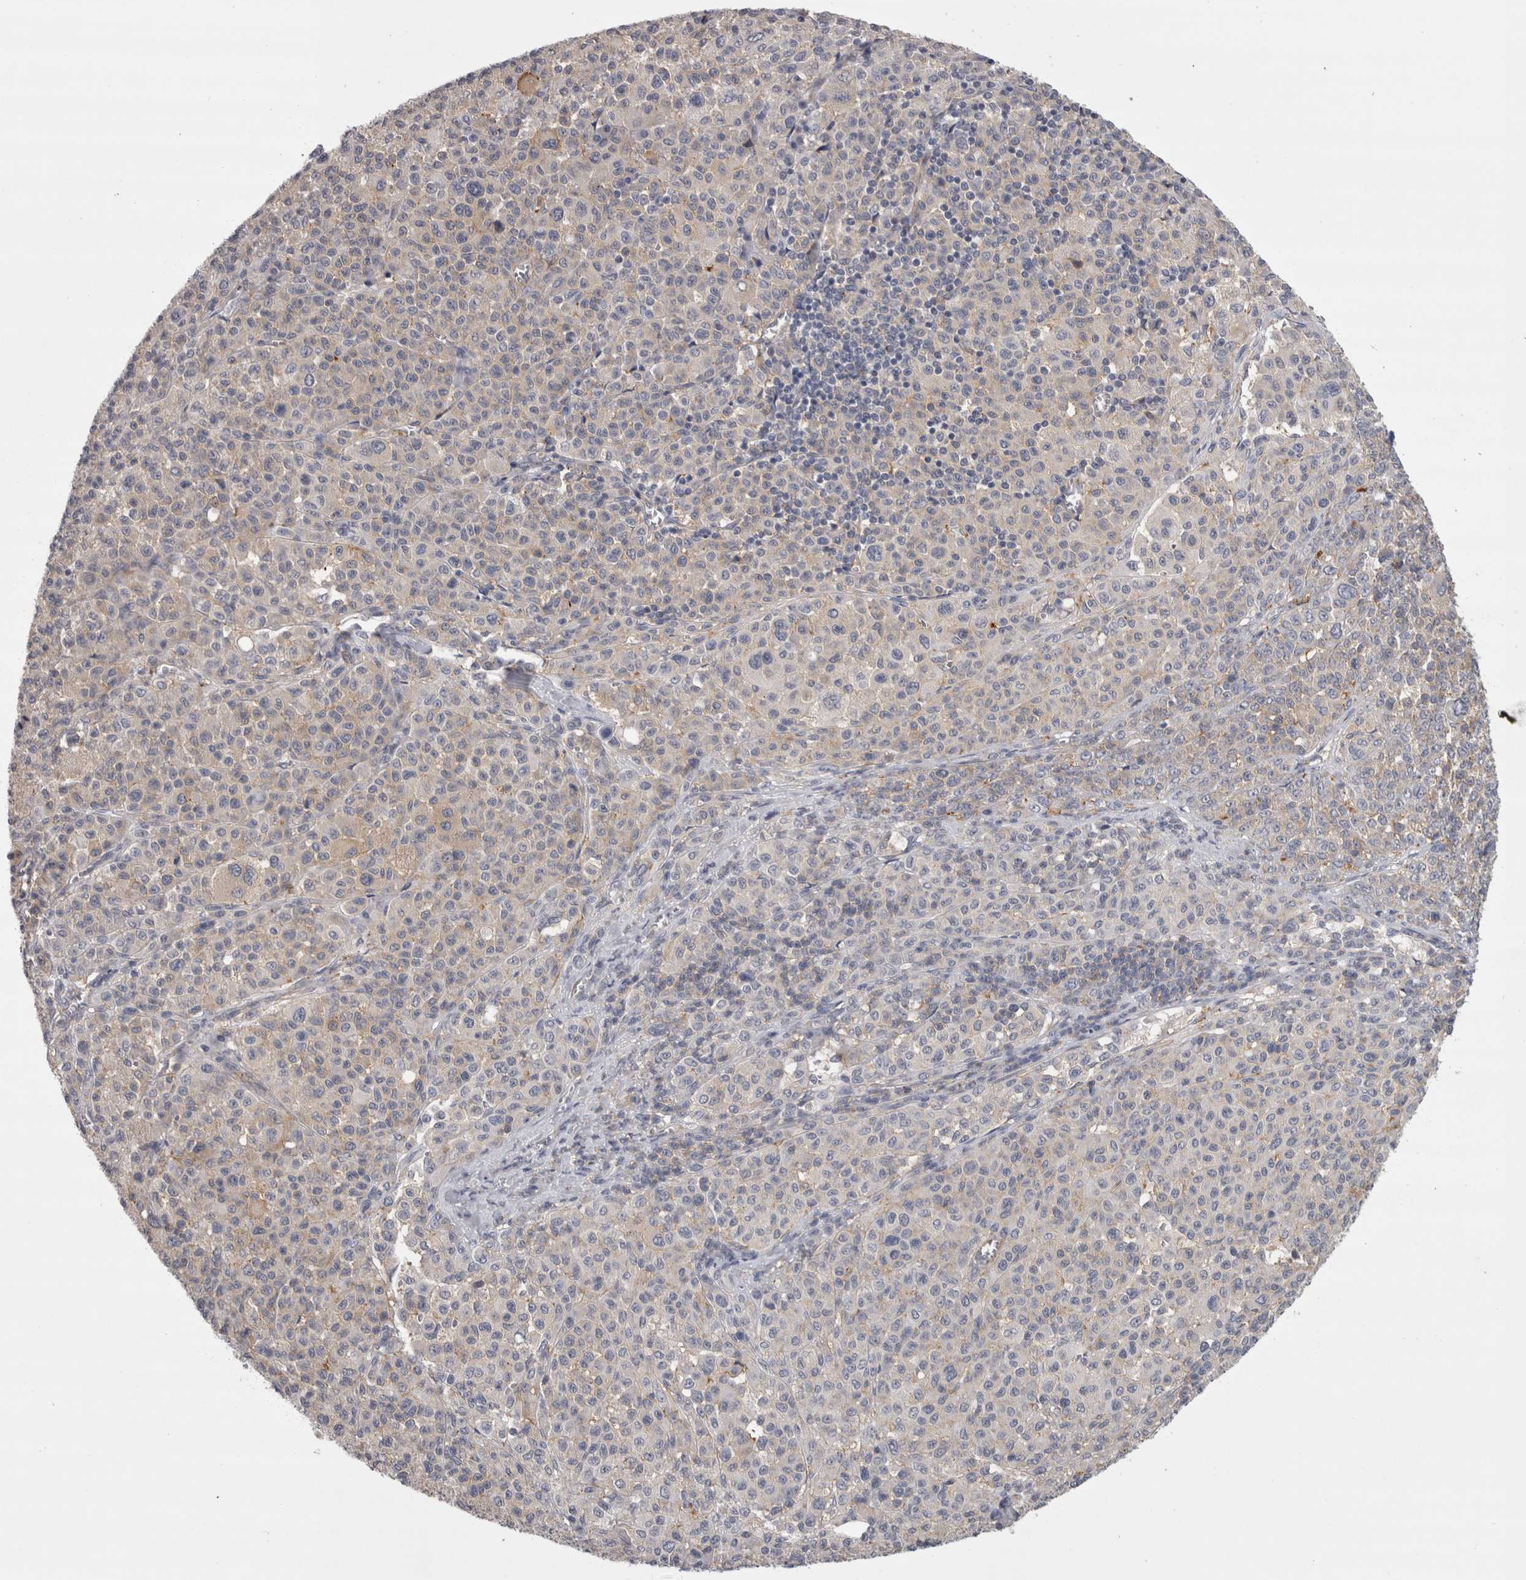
{"staining": {"intensity": "weak", "quantity": "<25%", "location": "cytoplasmic/membranous"}, "tissue": "melanoma", "cell_type": "Tumor cells", "image_type": "cancer", "snomed": [{"axis": "morphology", "description": "Malignant melanoma, Metastatic site"}, {"axis": "topography", "description": "Skin"}], "caption": "This is an IHC micrograph of human malignant melanoma (metastatic site). There is no staining in tumor cells.", "gene": "LYZL6", "patient": {"sex": "female", "age": 74}}